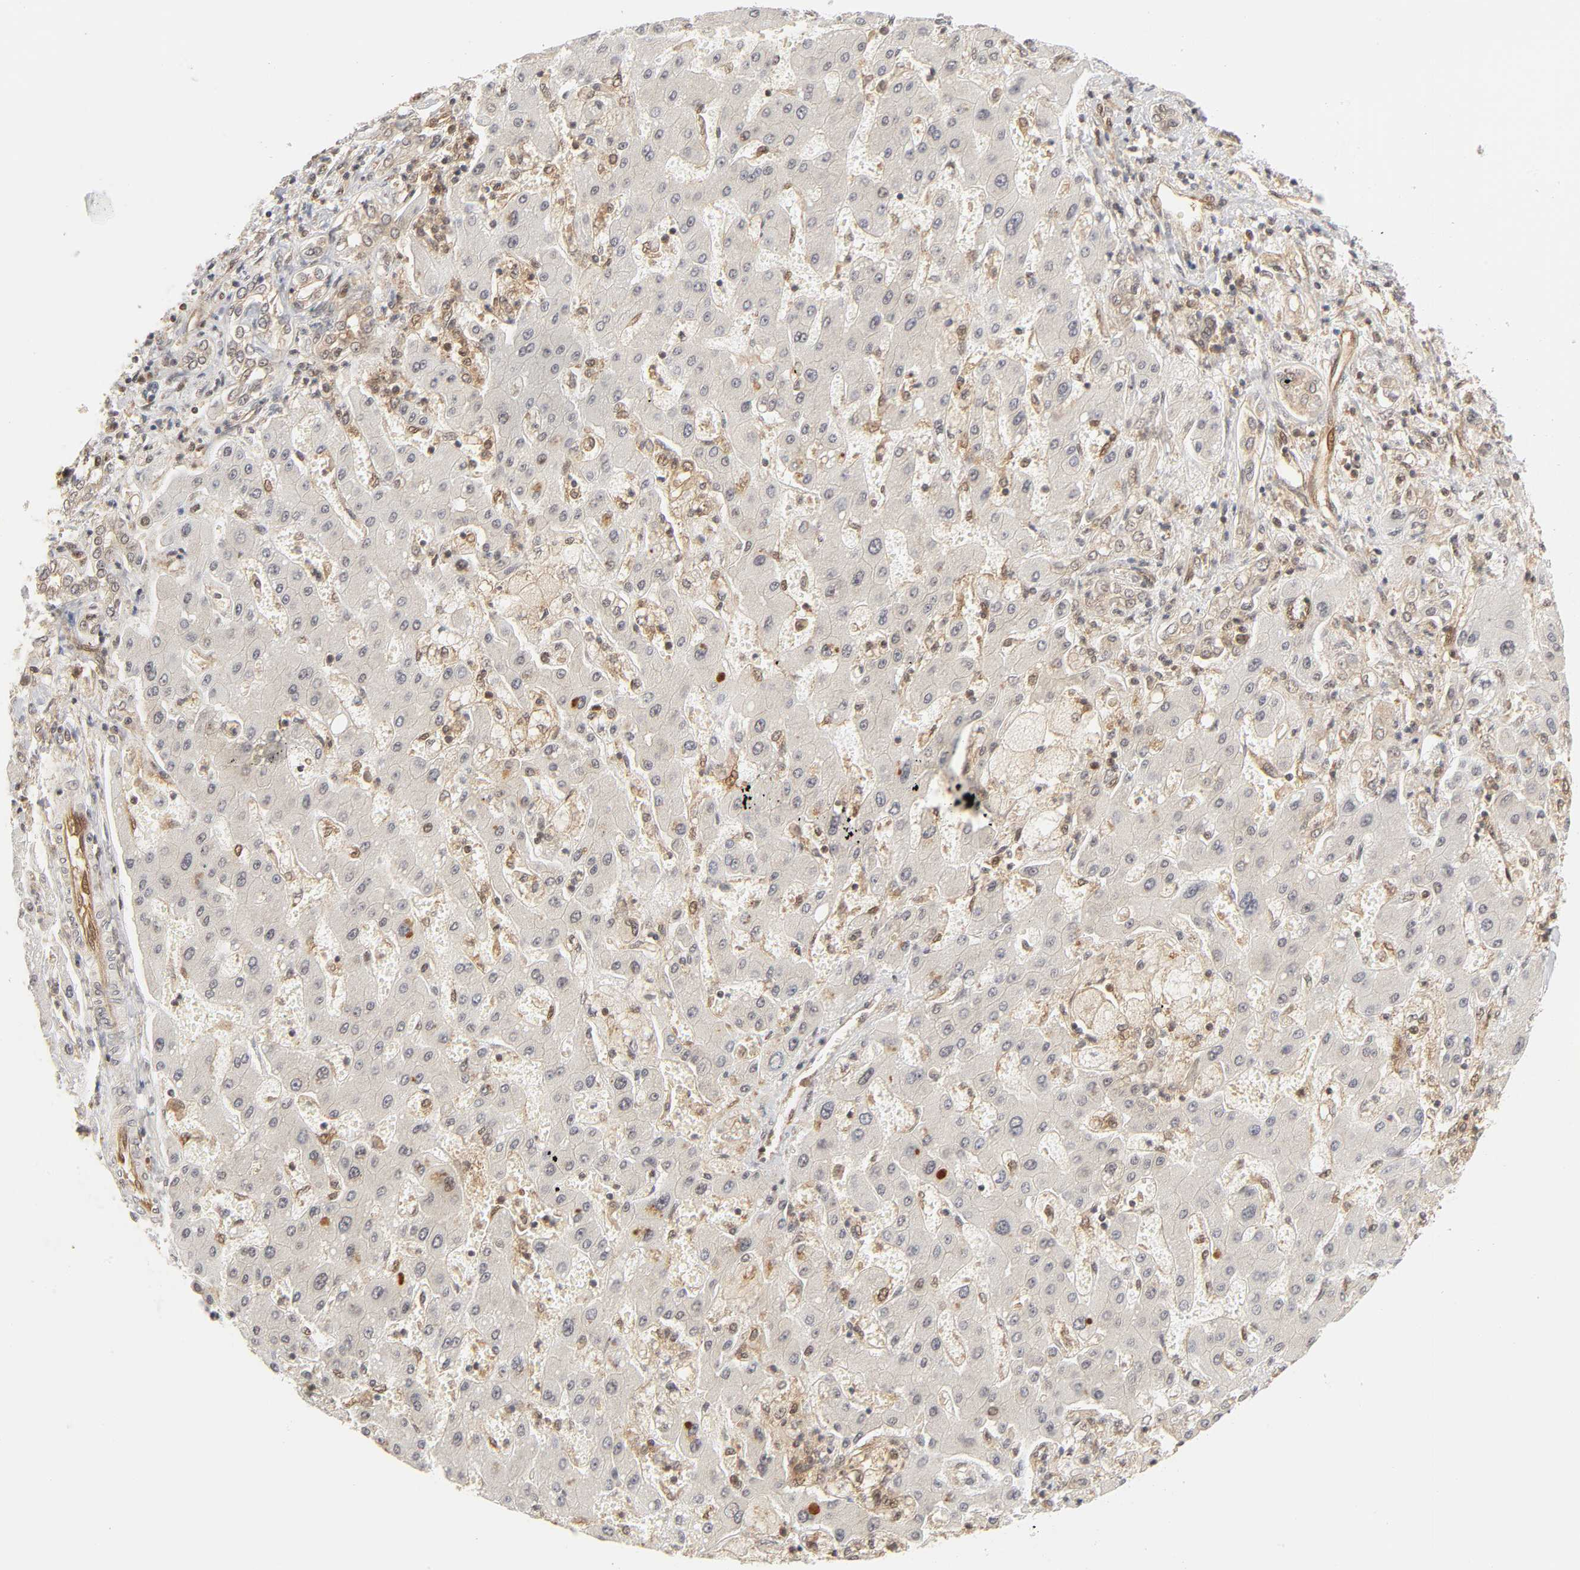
{"staining": {"intensity": "negative", "quantity": "none", "location": "none"}, "tissue": "liver cancer", "cell_type": "Tumor cells", "image_type": "cancer", "snomed": [{"axis": "morphology", "description": "Cholangiocarcinoma"}, {"axis": "topography", "description": "Liver"}], "caption": "This micrograph is of liver cancer stained with immunohistochemistry (IHC) to label a protein in brown with the nuclei are counter-stained blue. There is no positivity in tumor cells.", "gene": "CDC37", "patient": {"sex": "male", "age": 50}}